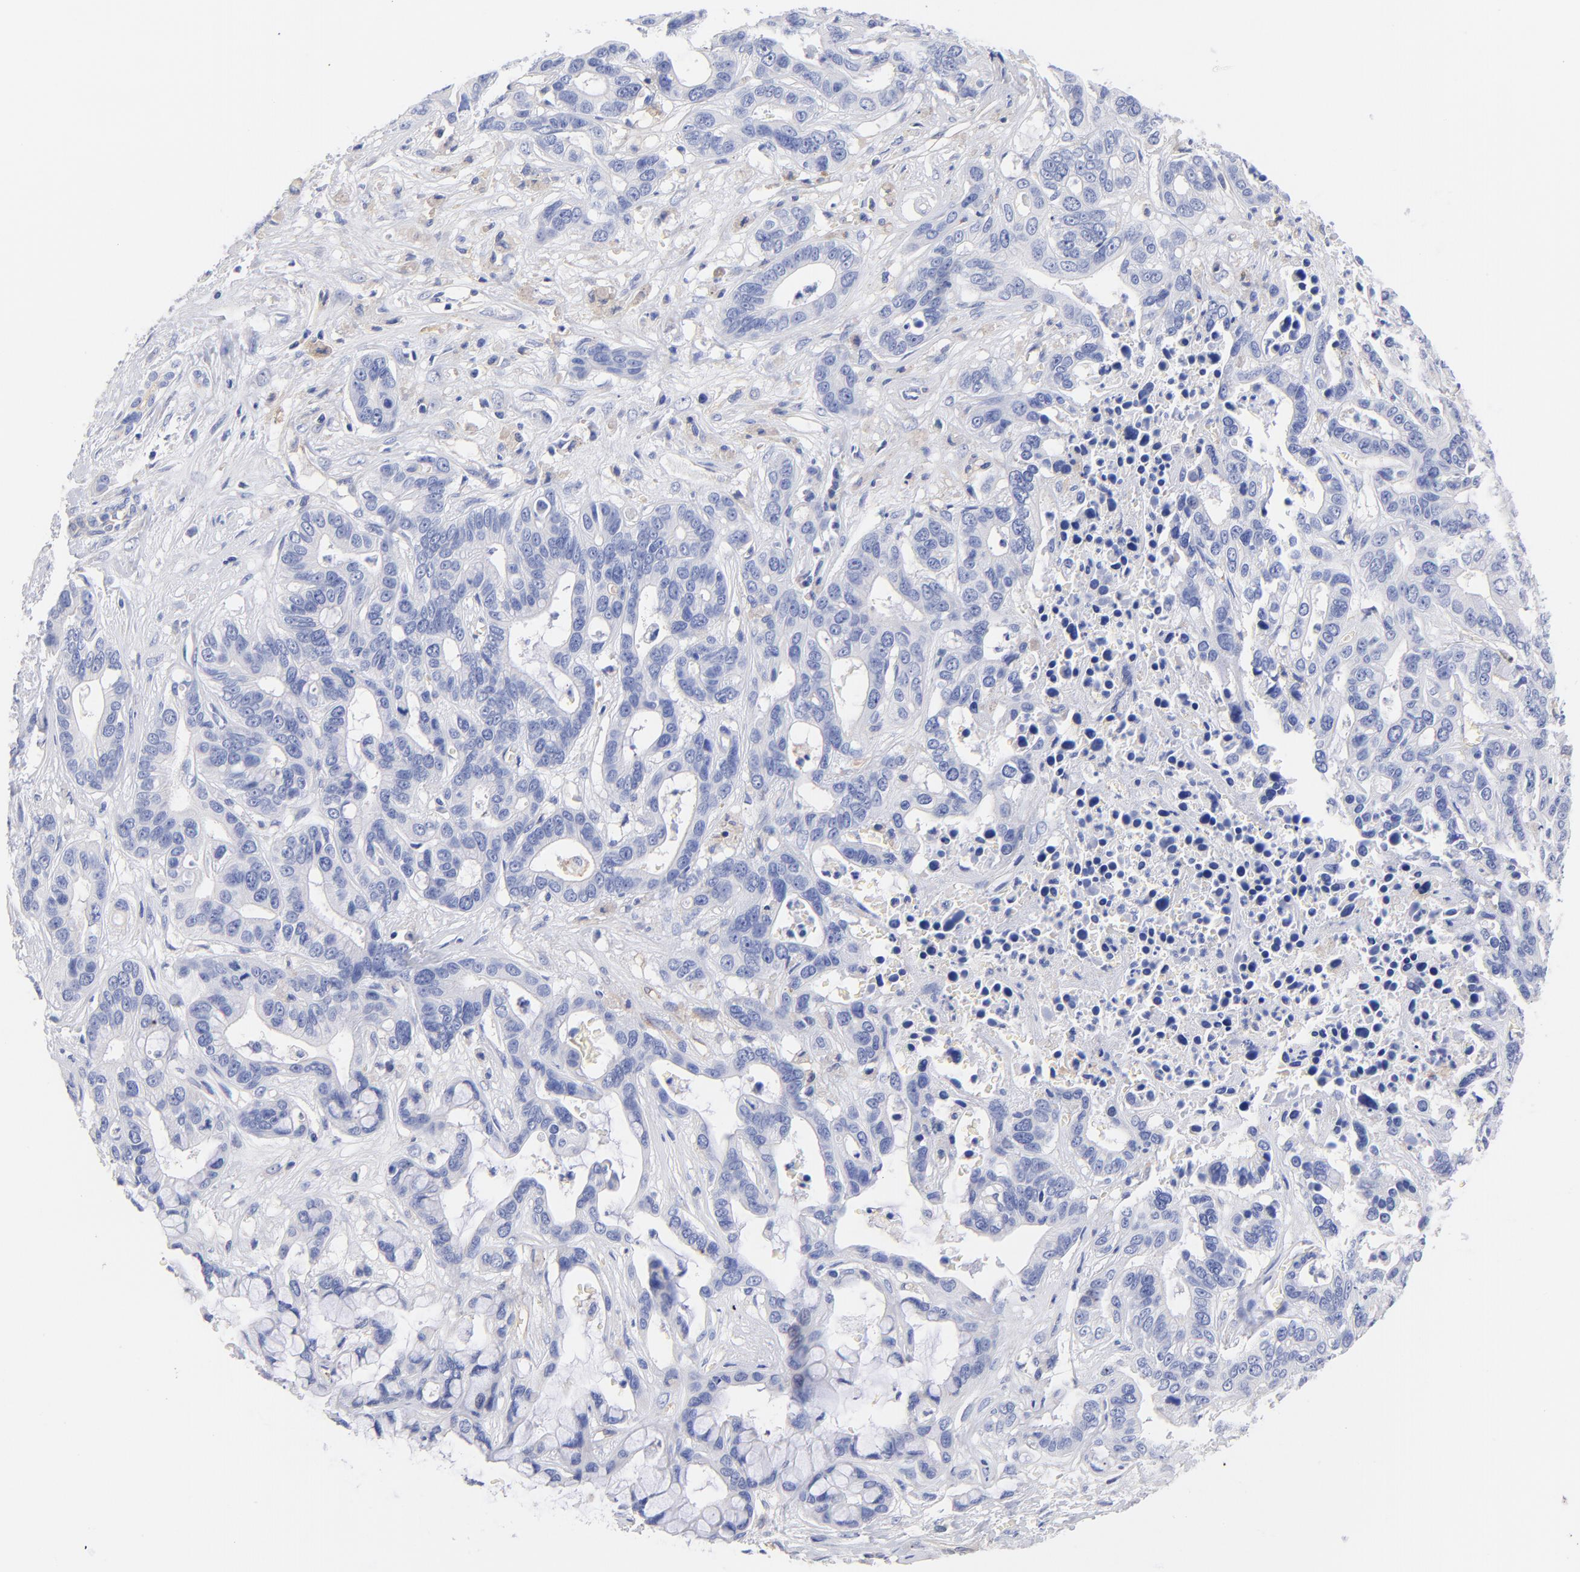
{"staining": {"intensity": "negative", "quantity": "none", "location": "none"}, "tissue": "liver cancer", "cell_type": "Tumor cells", "image_type": "cancer", "snomed": [{"axis": "morphology", "description": "Cholangiocarcinoma"}, {"axis": "topography", "description": "Liver"}], "caption": "Image shows no protein expression in tumor cells of cholangiocarcinoma (liver) tissue. (Brightfield microscopy of DAB (3,3'-diaminobenzidine) IHC at high magnification).", "gene": "SLC44A2", "patient": {"sex": "female", "age": 65}}